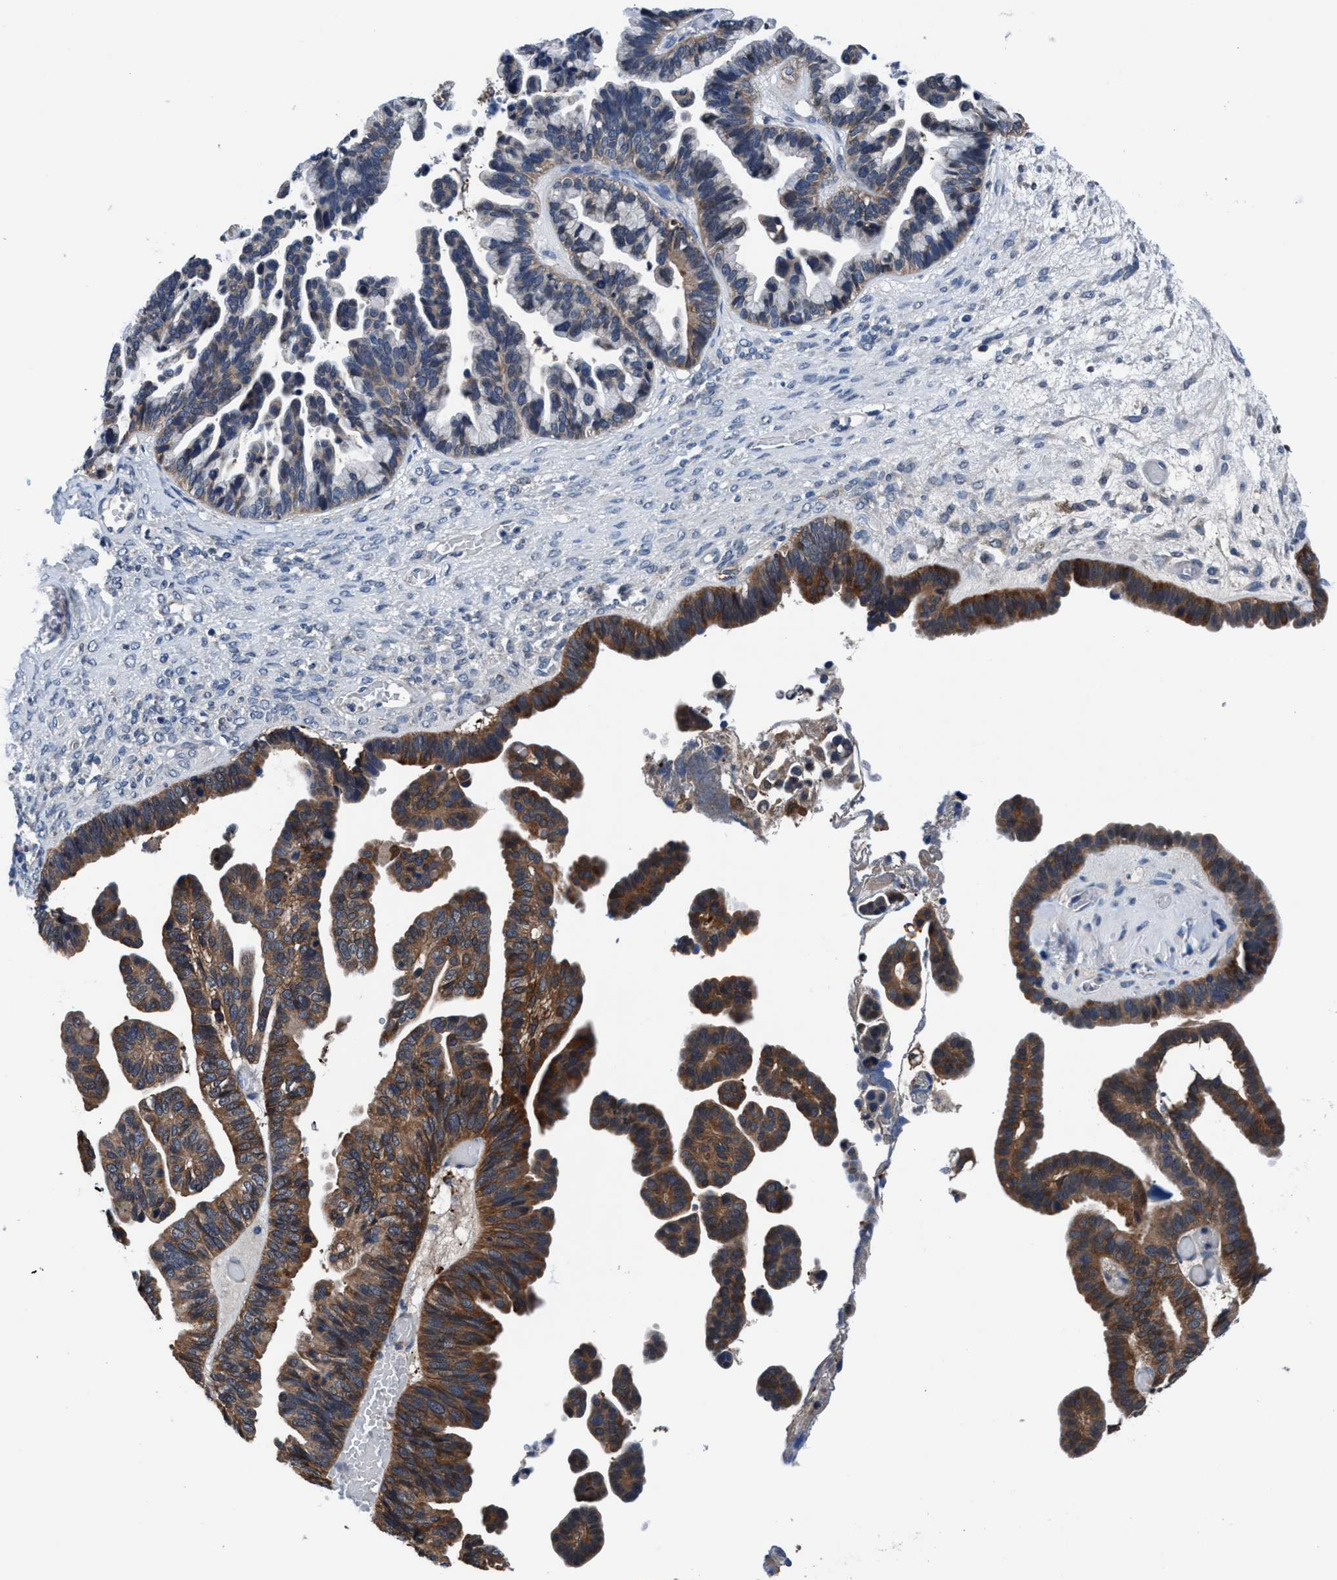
{"staining": {"intensity": "strong", "quantity": "25%-75%", "location": "cytoplasmic/membranous"}, "tissue": "ovarian cancer", "cell_type": "Tumor cells", "image_type": "cancer", "snomed": [{"axis": "morphology", "description": "Cystadenocarcinoma, serous, NOS"}, {"axis": "topography", "description": "Ovary"}], "caption": "Ovarian serous cystadenocarcinoma stained for a protein (brown) reveals strong cytoplasmic/membranous positive positivity in about 25%-75% of tumor cells.", "gene": "TMEM94", "patient": {"sex": "female", "age": 56}}